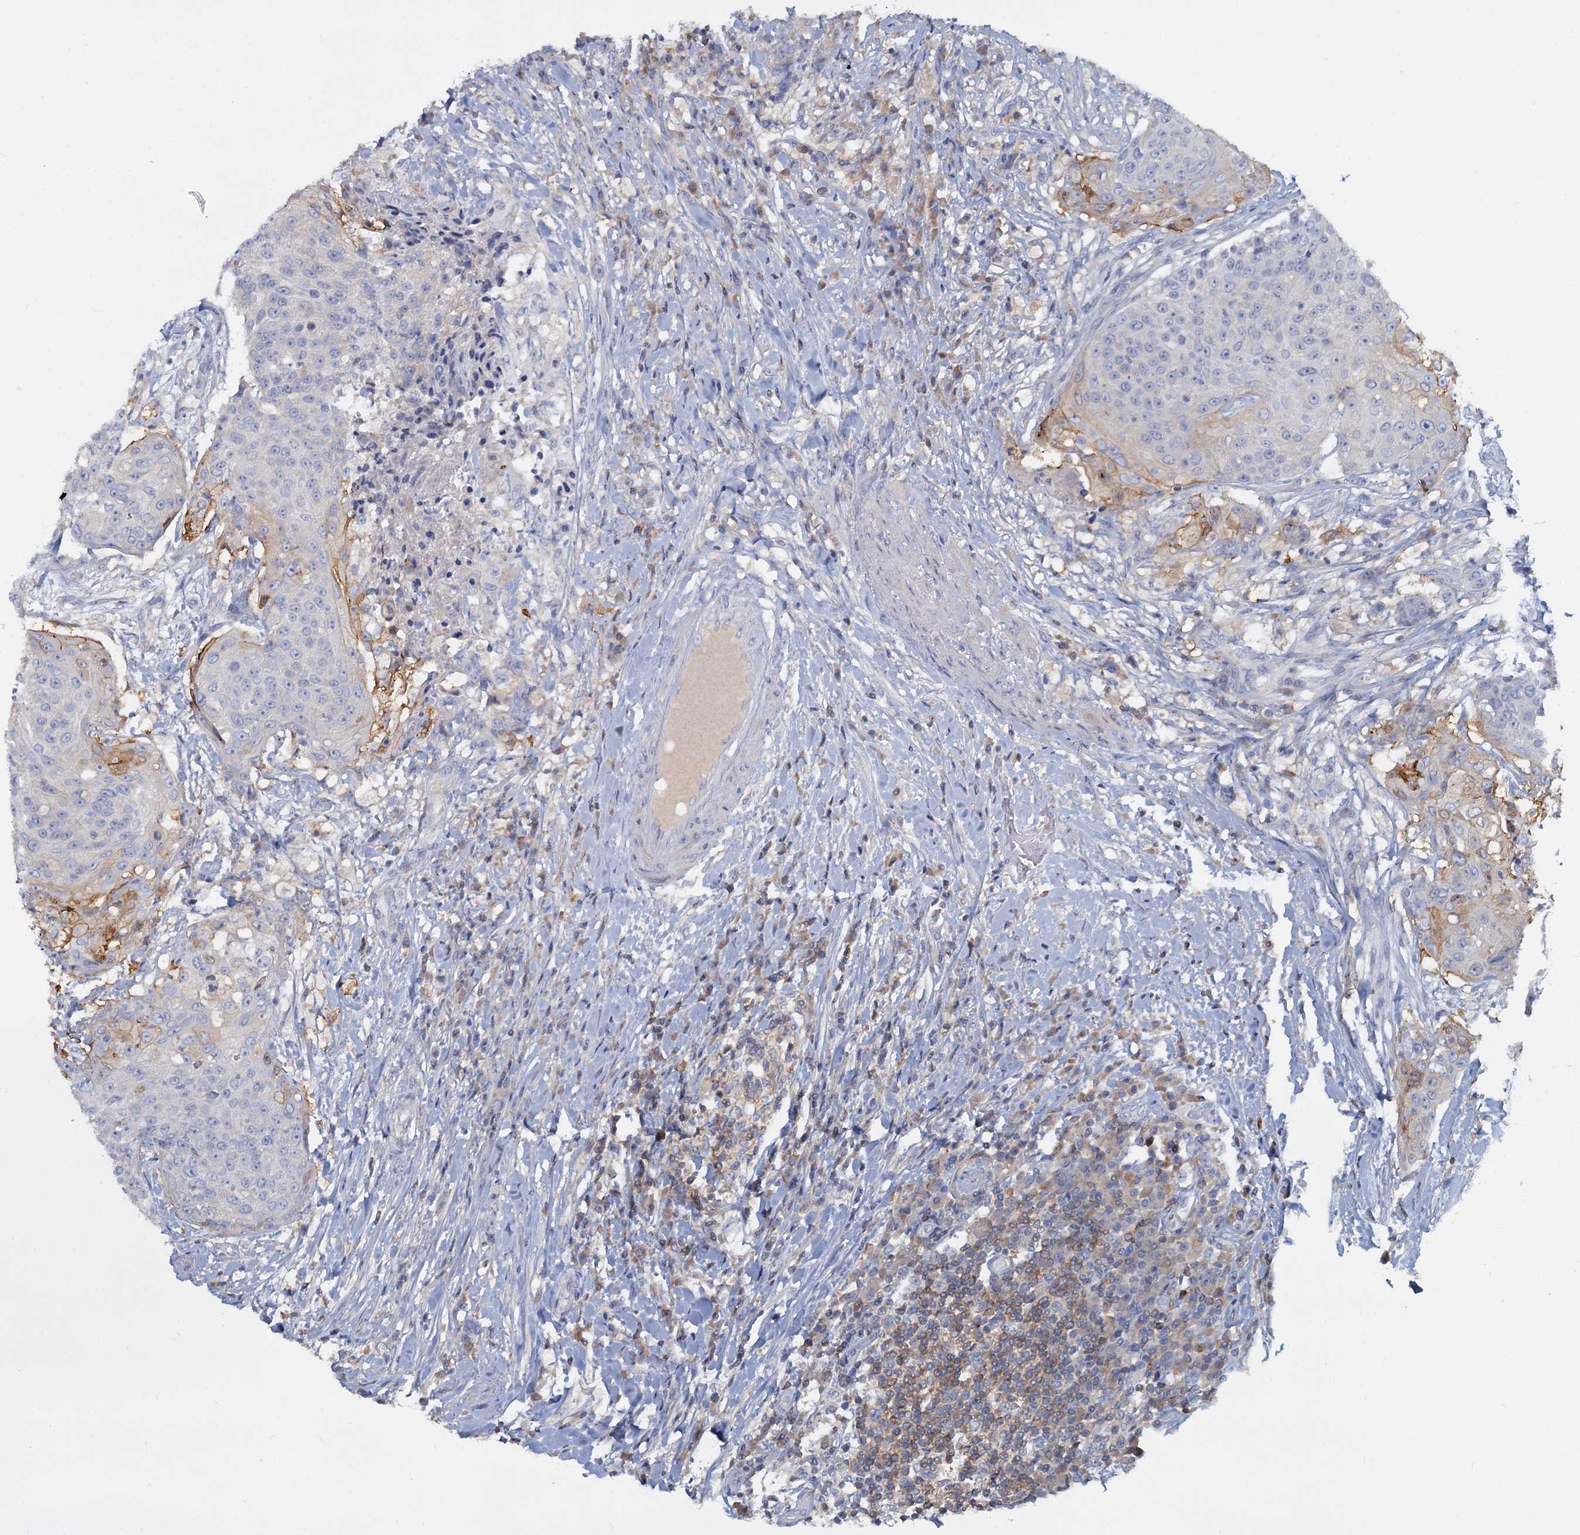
{"staining": {"intensity": "weak", "quantity": "<25%", "location": "cytoplasmic/membranous"}, "tissue": "urothelial cancer", "cell_type": "Tumor cells", "image_type": "cancer", "snomed": [{"axis": "morphology", "description": "Urothelial carcinoma, High grade"}, {"axis": "topography", "description": "Urinary bladder"}], "caption": "The immunohistochemistry photomicrograph has no significant positivity in tumor cells of urothelial cancer tissue.", "gene": "ACSM3", "patient": {"sex": "female", "age": 63}}